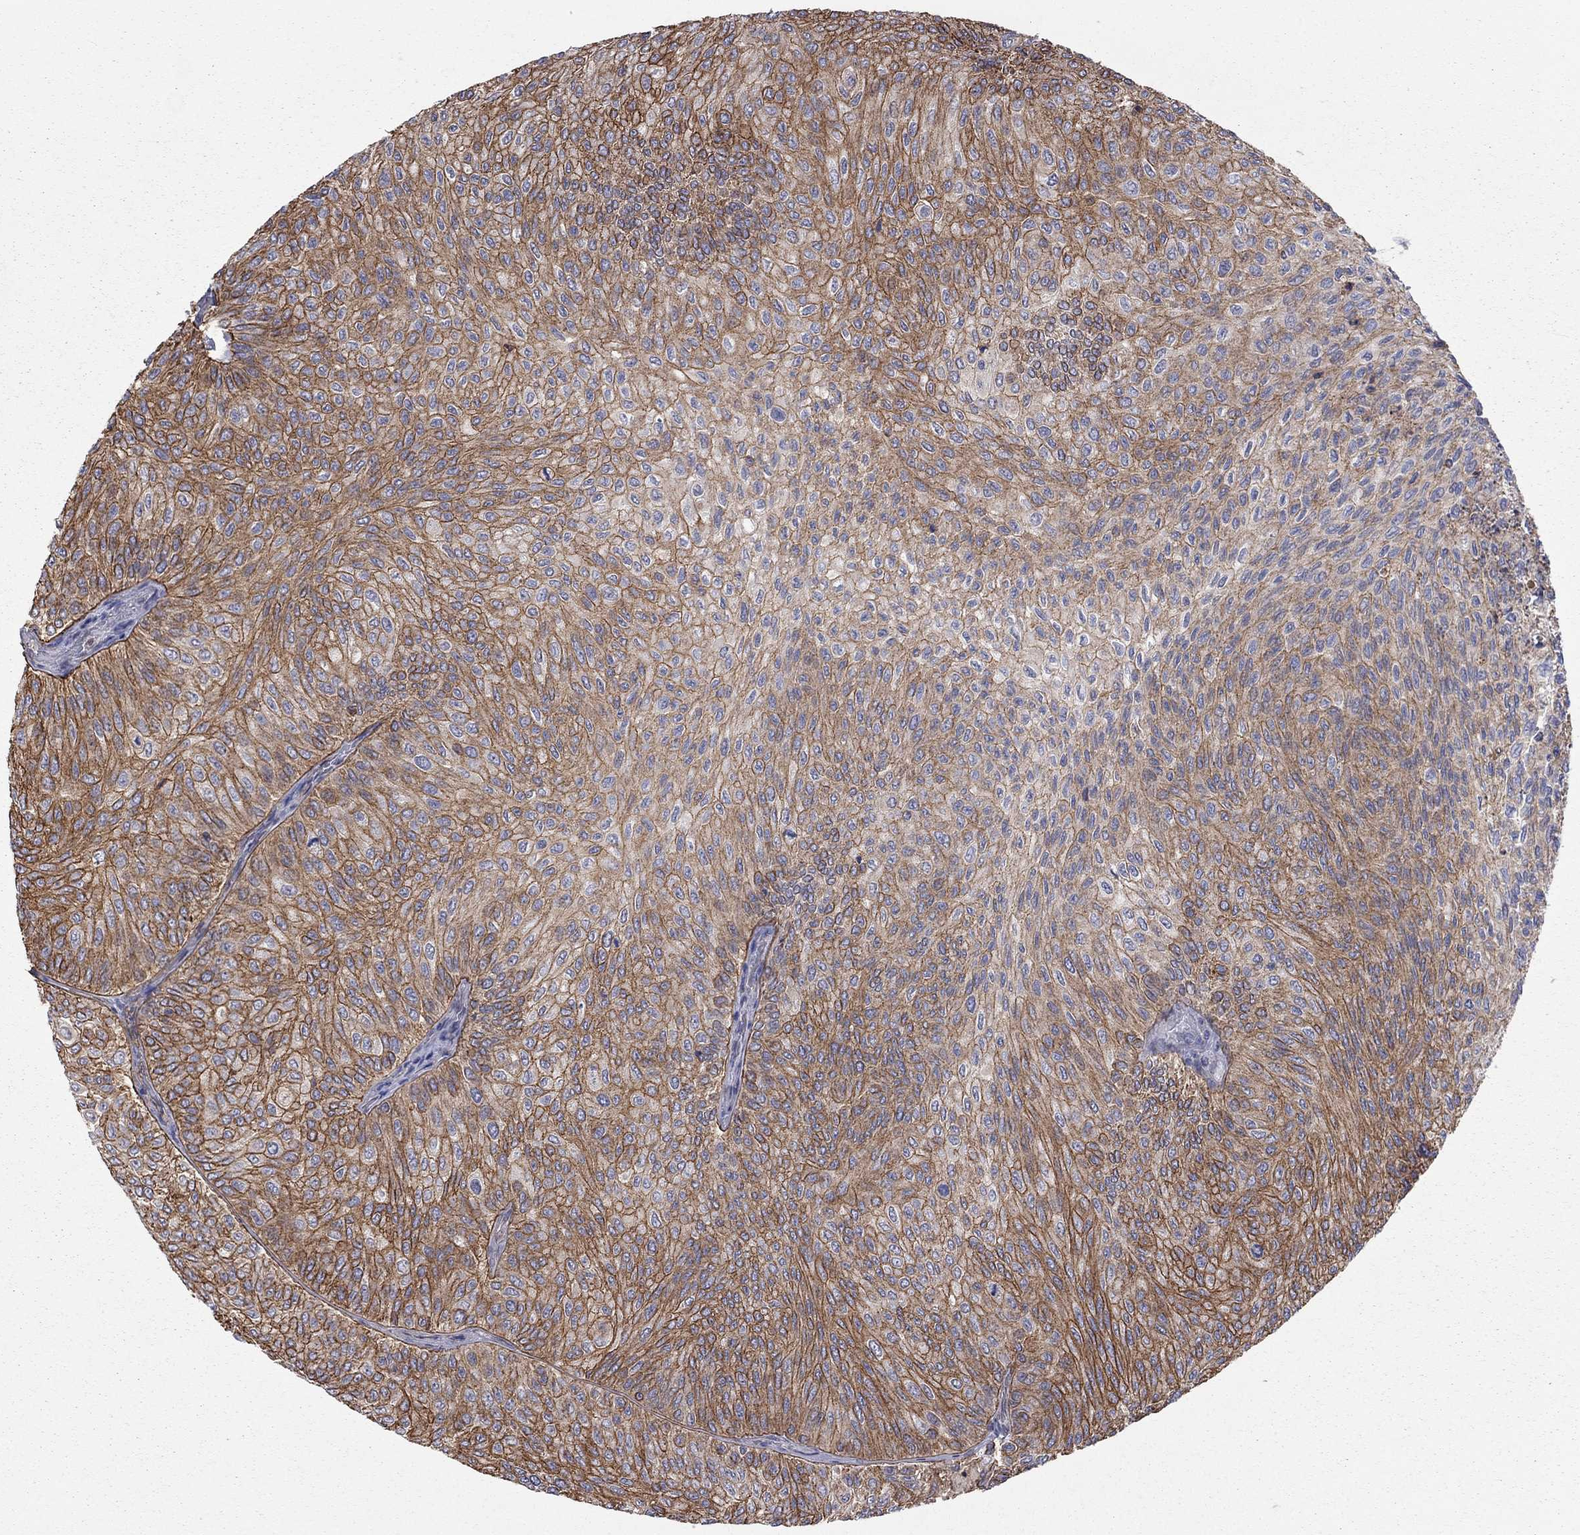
{"staining": {"intensity": "strong", "quantity": ">75%", "location": "cytoplasmic/membranous"}, "tissue": "urothelial cancer", "cell_type": "Tumor cells", "image_type": "cancer", "snomed": [{"axis": "morphology", "description": "Urothelial carcinoma, Low grade"}, {"axis": "topography", "description": "Urinary bladder"}], "caption": "Urothelial cancer stained for a protein displays strong cytoplasmic/membranous positivity in tumor cells.", "gene": "BICDL2", "patient": {"sex": "male", "age": 78}}